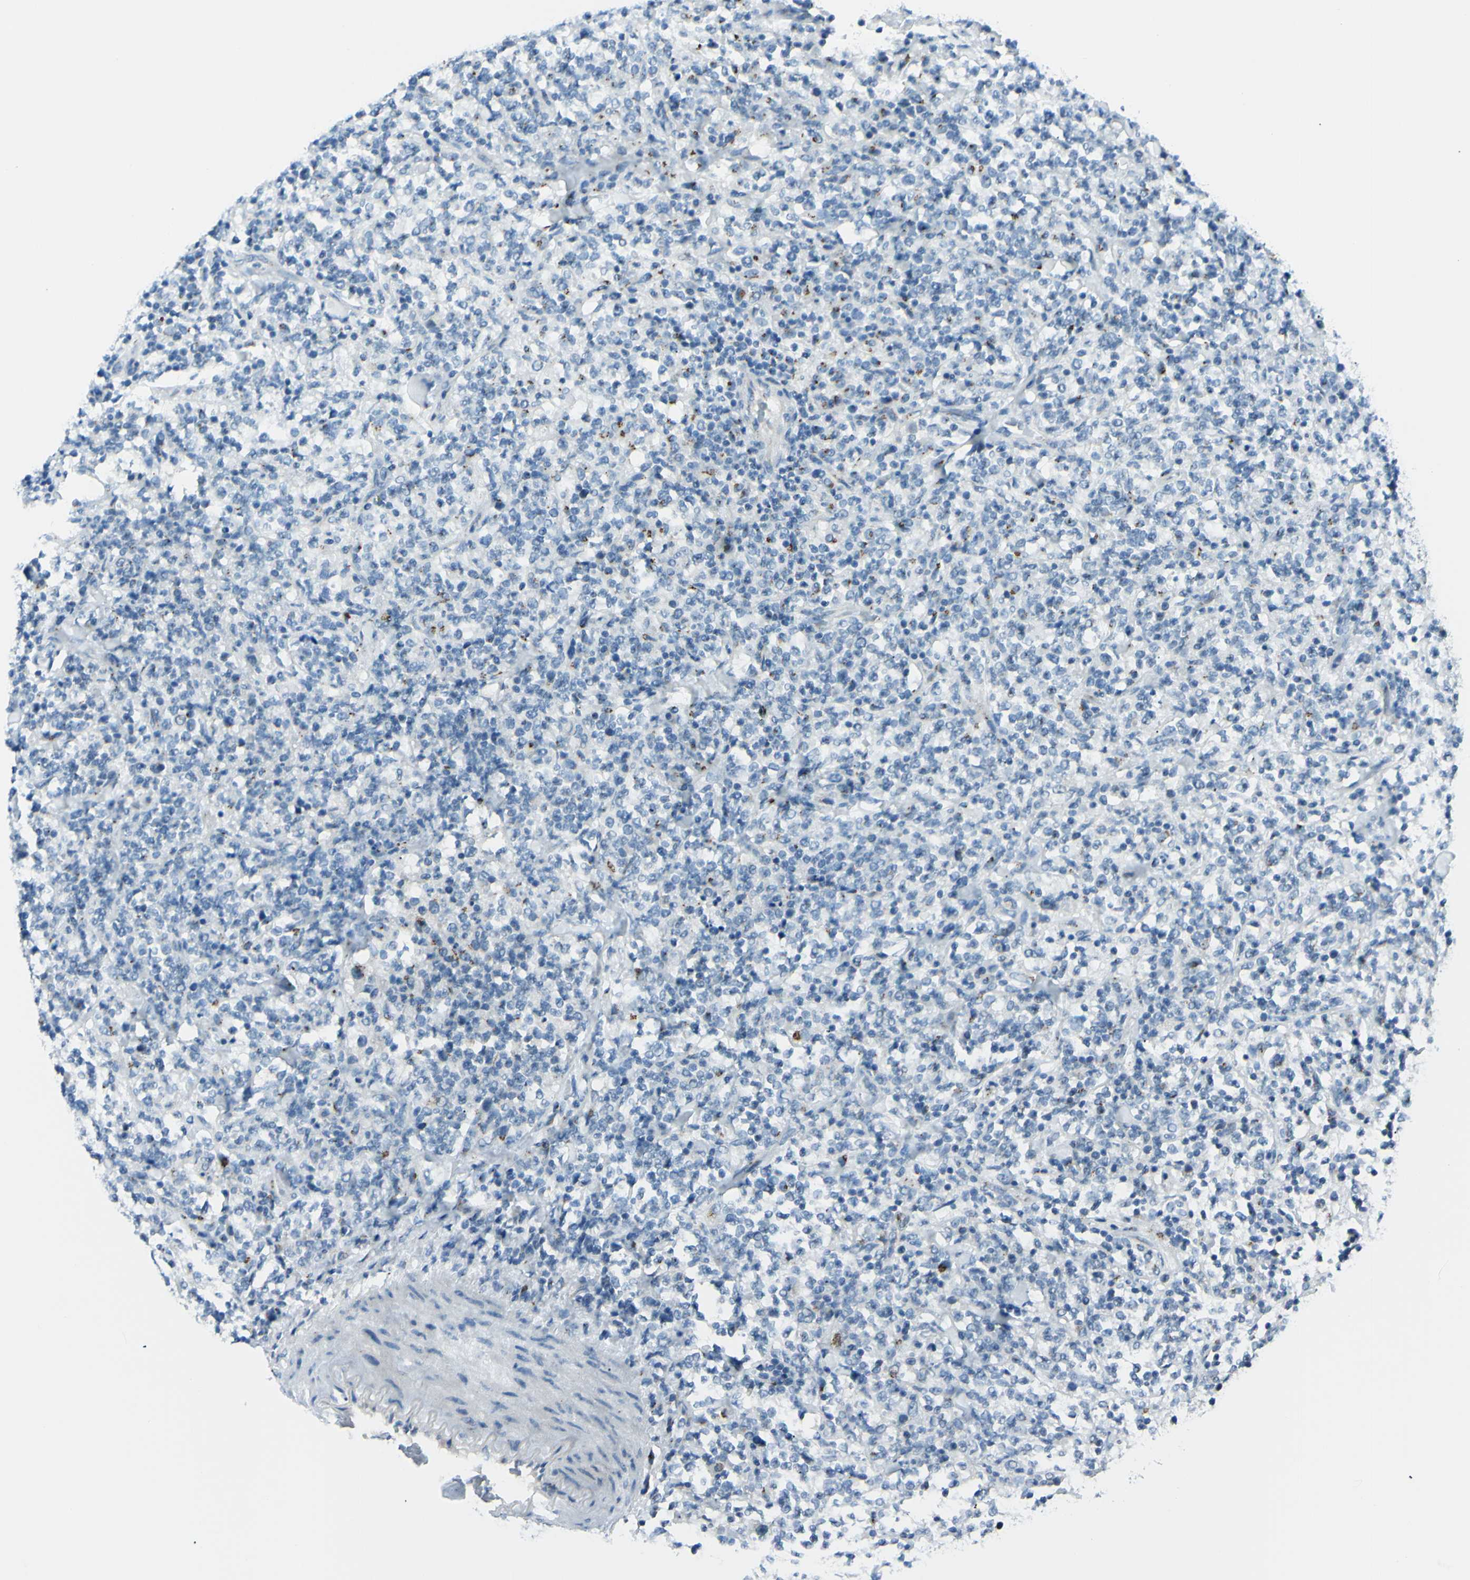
{"staining": {"intensity": "negative", "quantity": "none", "location": "none"}, "tissue": "lymphoma", "cell_type": "Tumor cells", "image_type": "cancer", "snomed": [{"axis": "morphology", "description": "Malignant lymphoma, non-Hodgkin's type, High grade"}, {"axis": "topography", "description": "Soft tissue"}], "caption": "Malignant lymphoma, non-Hodgkin's type (high-grade) stained for a protein using immunohistochemistry (IHC) demonstrates no expression tumor cells.", "gene": "B4GALT1", "patient": {"sex": "male", "age": 18}}